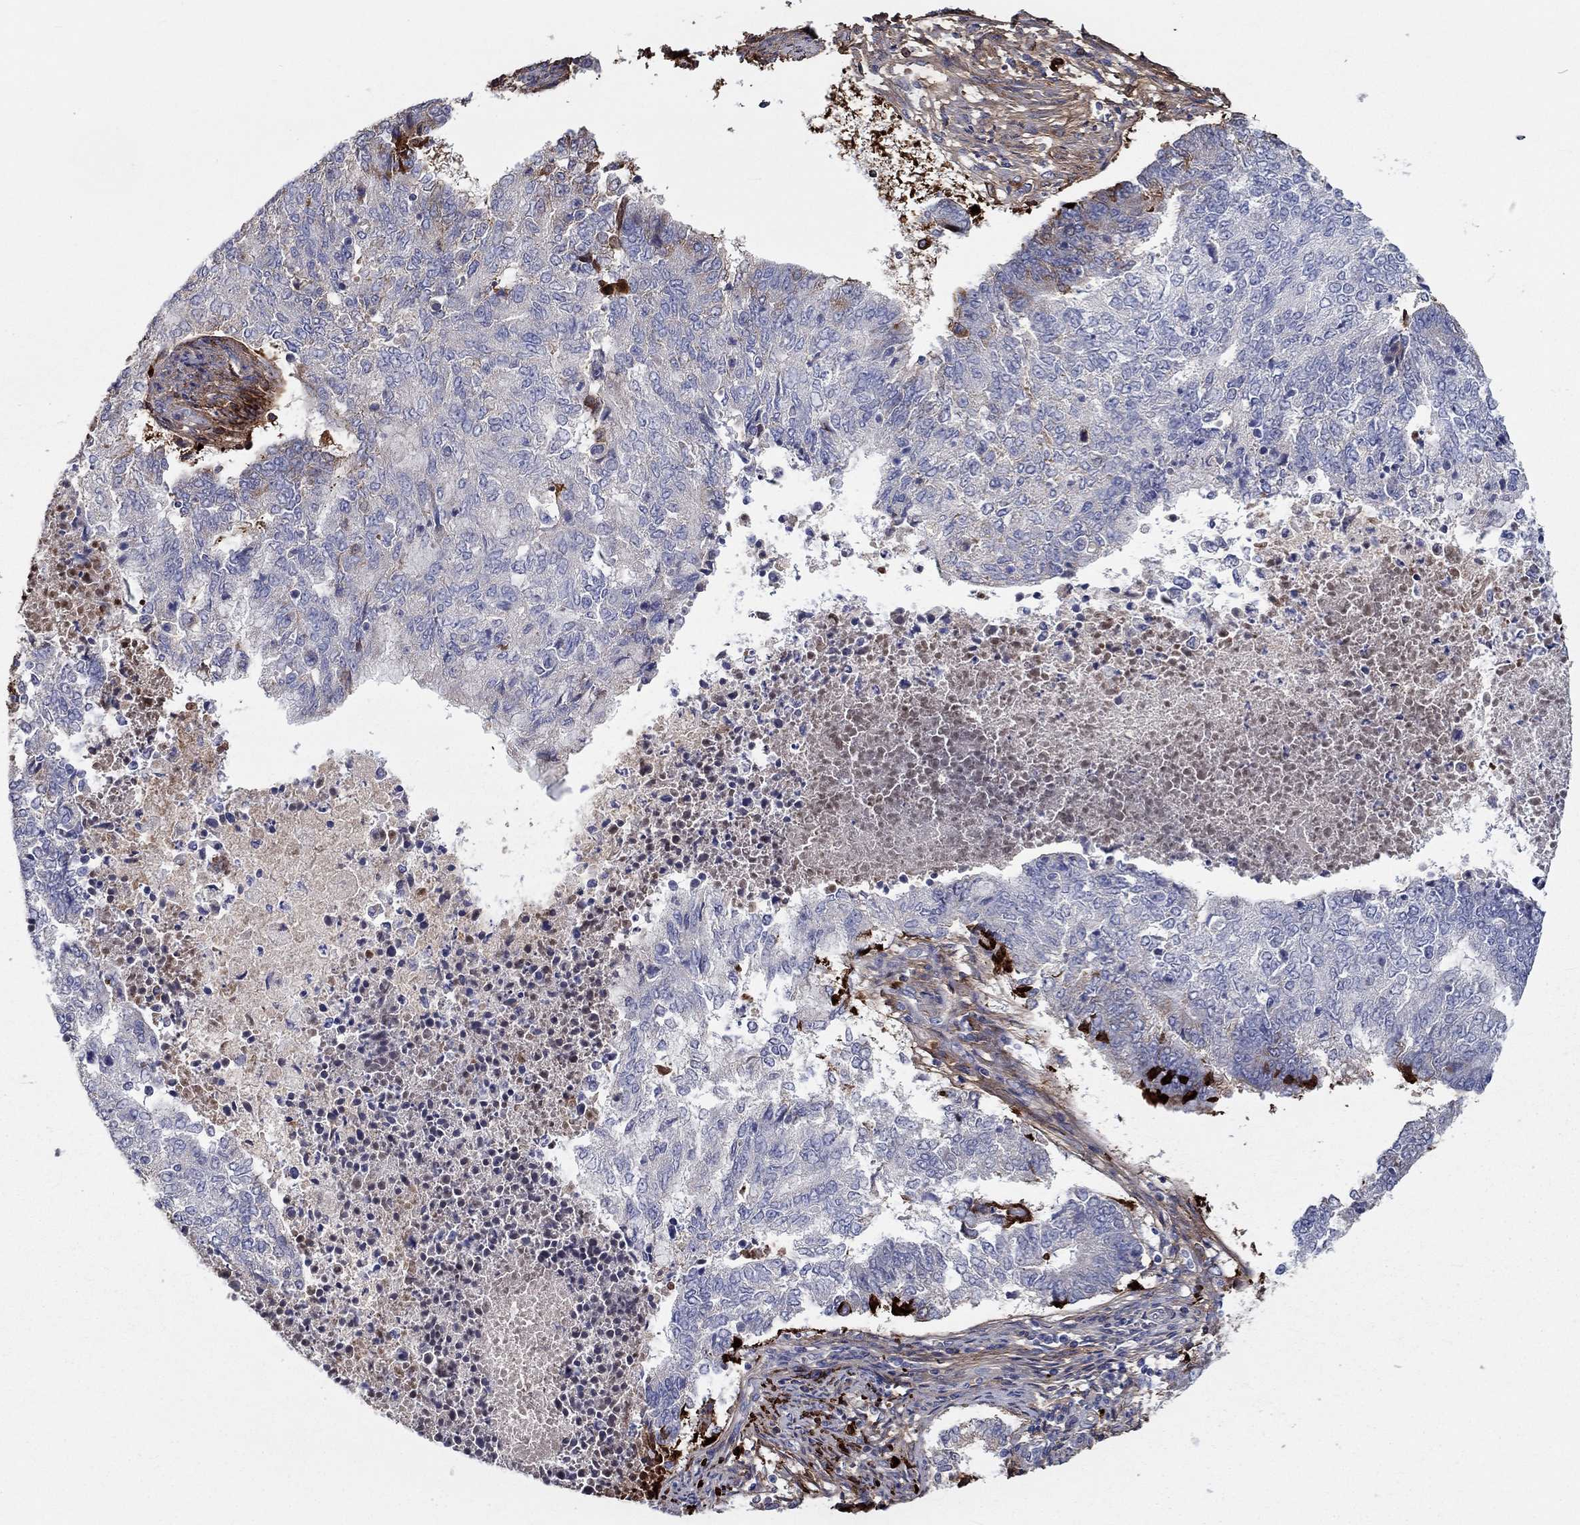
{"staining": {"intensity": "negative", "quantity": "none", "location": "none"}, "tissue": "endometrial cancer", "cell_type": "Tumor cells", "image_type": "cancer", "snomed": [{"axis": "morphology", "description": "Adenocarcinoma, NOS"}, {"axis": "topography", "description": "Endometrium"}], "caption": "IHC image of neoplastic tissue: human endometrial cancer stained with DAB demonstrates no significant protein positivity in tumor cells. Brightfield microscopy of immunohistochemistry stained with DAB (3,3'-diaminobenzidine) (brown) and hematoxylin (blue), captured at high magnification.", "gene": "TGFBI", "patient": {"sex": "female", "age": 65}}